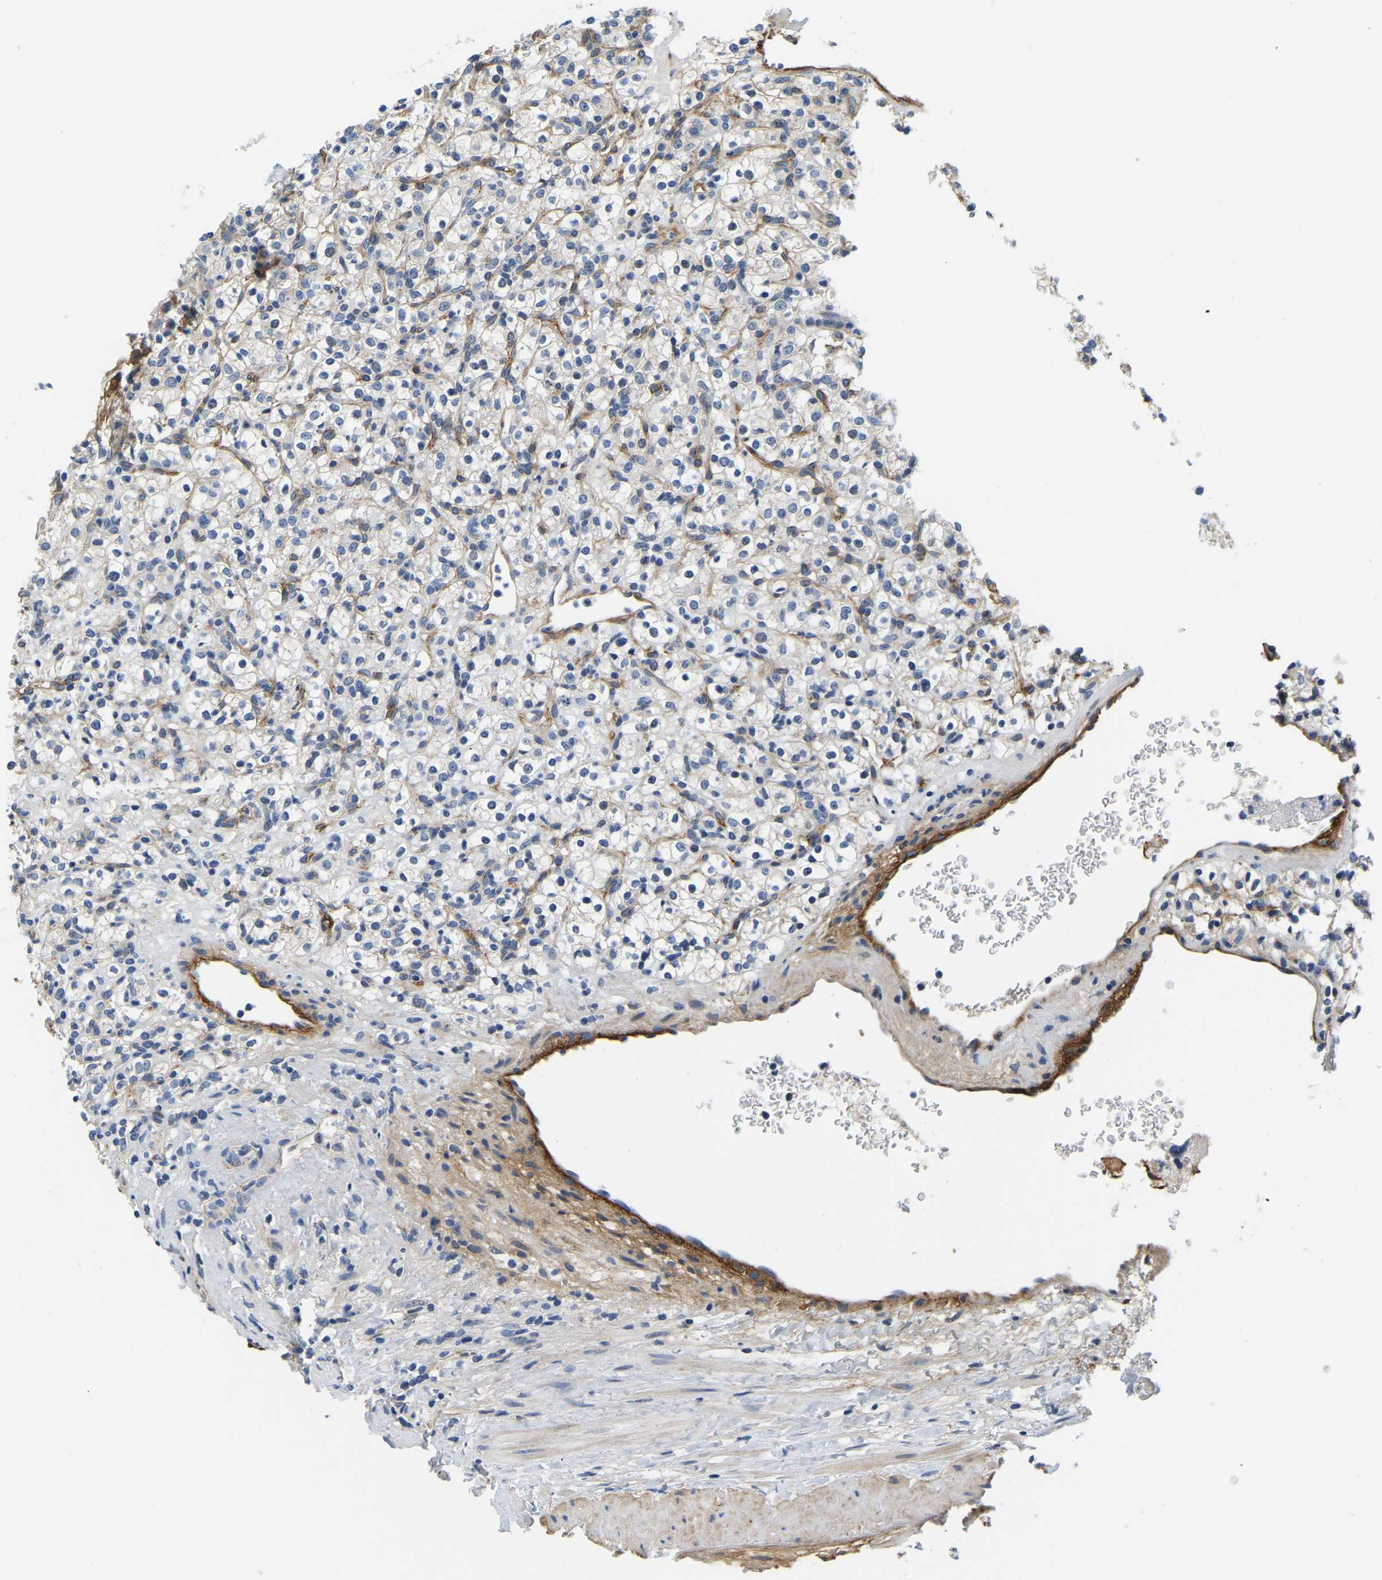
{"staining": {"intensity": "negative", "quantity": "none", "location": "none"}, "tissue": "renal cancer", "cell_type": "Tumor cells", "image_type": "cancer", "snomed": [{"axis": "morphology", "description": "Normal tissue, NOS"}, {"axis": "morphology", "description": "Adenocarcinoma, NOS"}, {"axis": "topography", "description": "Kidney"}], "caption": "This is an immunohistochemistry image of adenocarcinoma (renal). There is no staining in tumor cells.", "gene": "LIAS", "patient": {"sex": "female", "age": 72}}